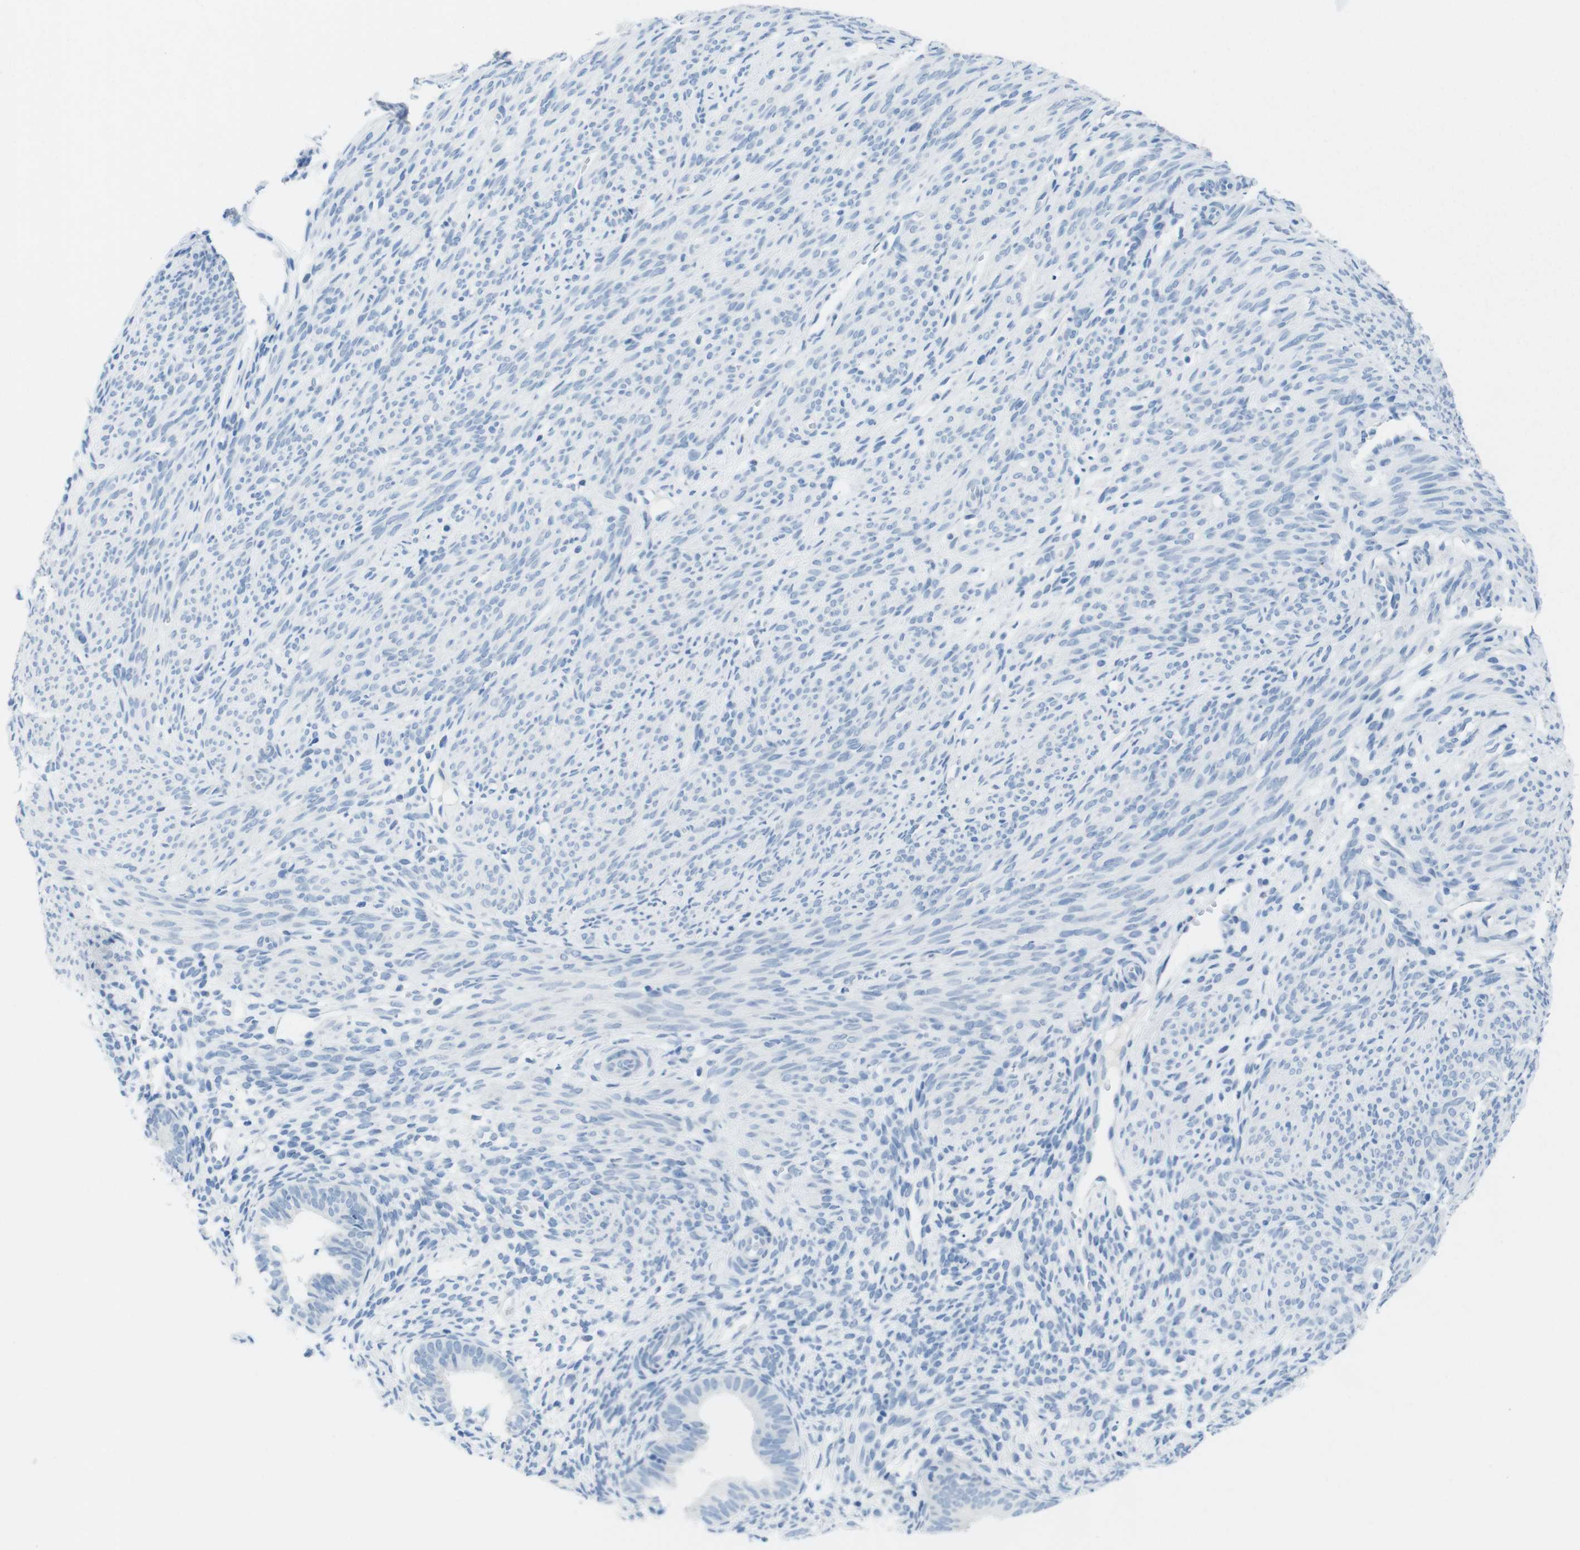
{"staining": {"intensity": "negative", "quantity": "none", "location": "none"}, "tissue": "endometrium", "cell_type": "Cells in endometrial stroma", "image_type": "normal", "snomed": [{"axis": "morphology", "description": "Normal tissue, NOS"}, {"axis": "morphology", "description": "Adenocarcinoma, NOS"}, {"axis": "topography", "description": "Endometrium"}, {"axis": "topography", "description": "Ovary"}], "caption": "High power microscopy image of an immunohistochemistry image of benign endometrium, revealing no significant positivity in cells in endometrial stroma. (Immunohistochemistry (ihc), brightfield microscopy, high magnification).", "gene": "OPN1SW", "patient": {"sex": "female", "age": 68}}